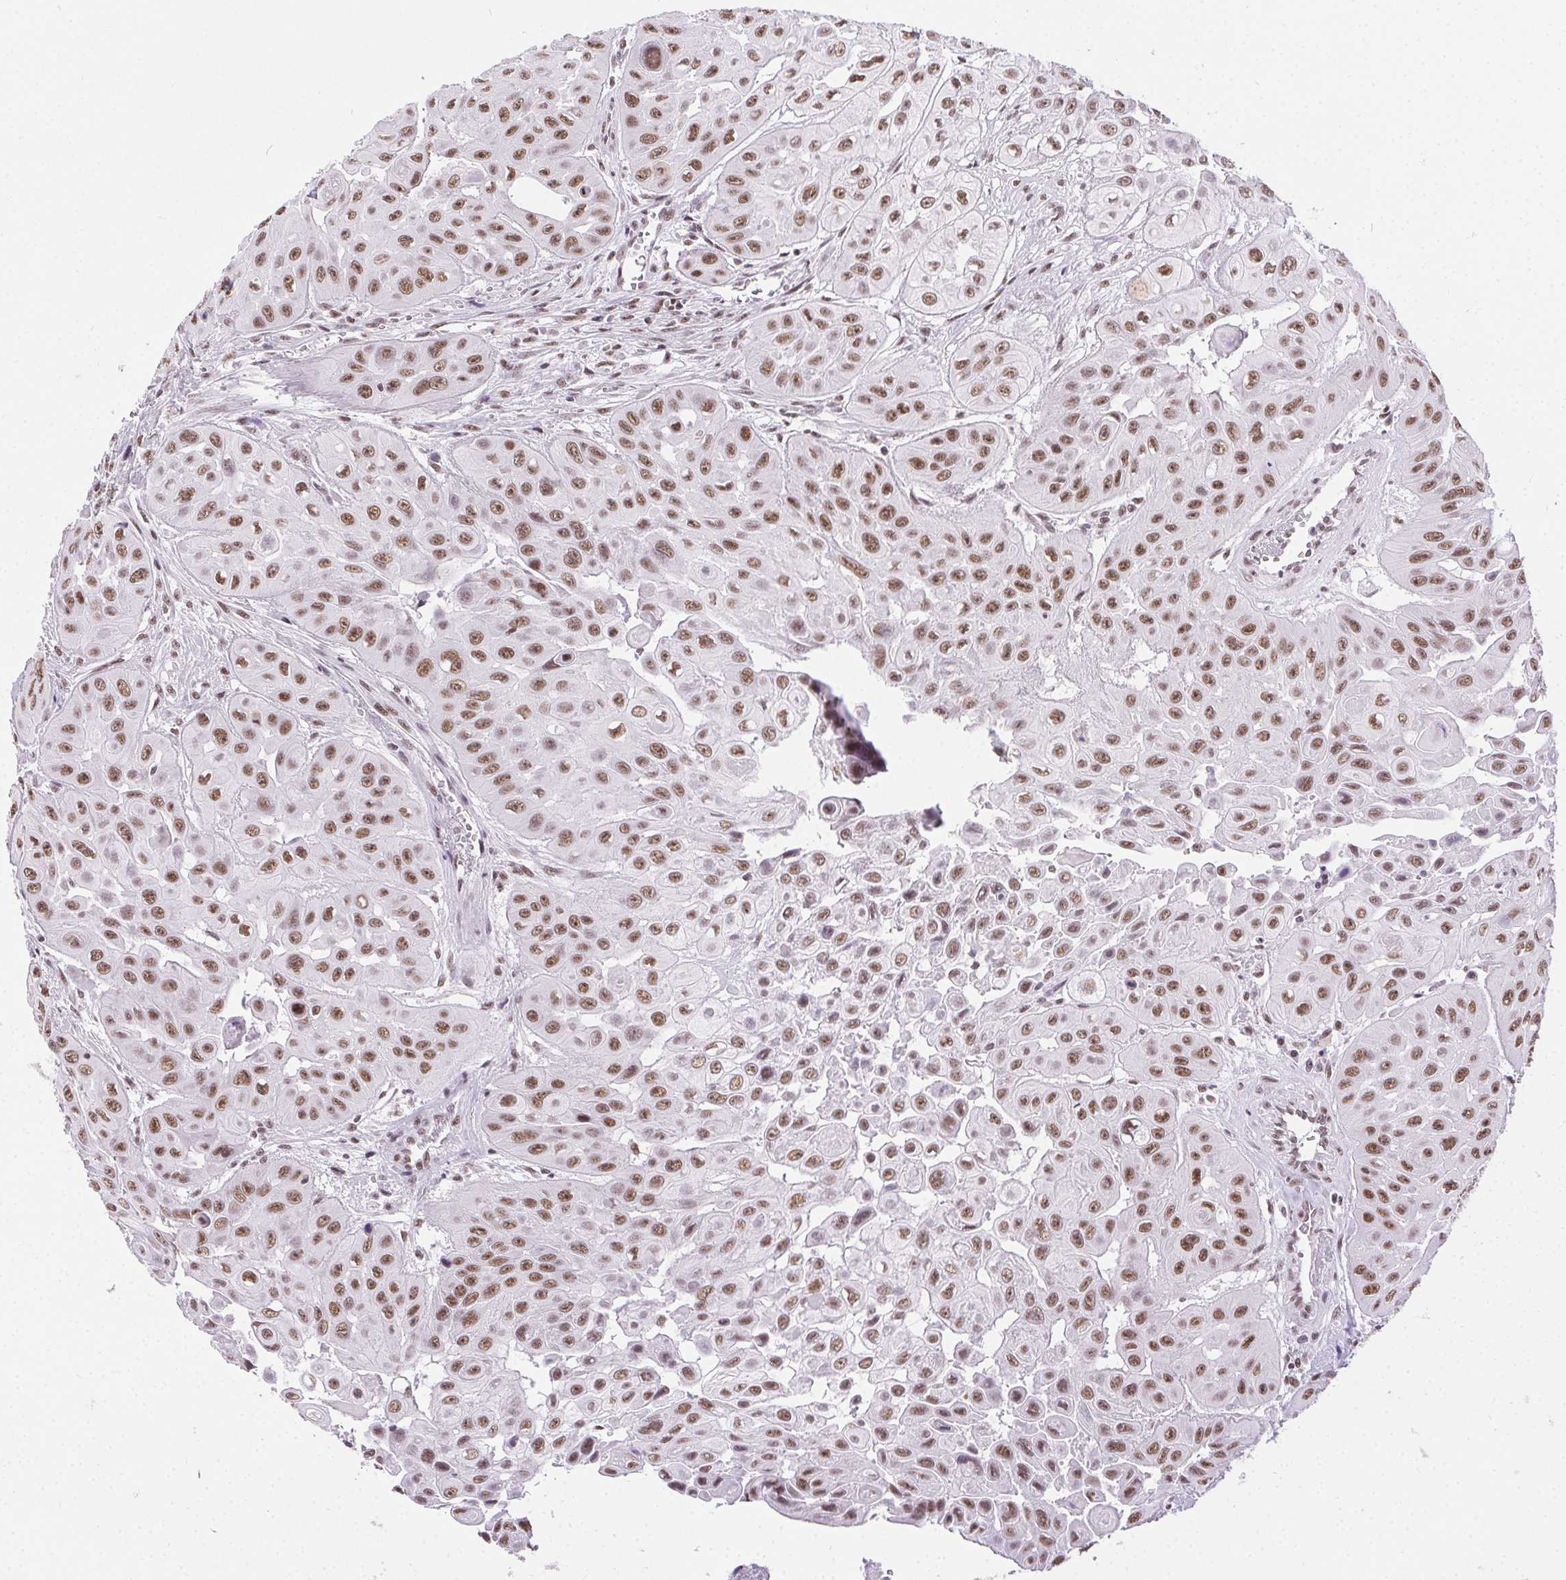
{"staining": {"intensity": "moderate", "quantity": ">75%", "location": "nuclear"}, "tissue": "head and neck cancer", "cell_type": "Tumor cells", "image_type": "cancer", "snomed": [{"axis": "morphology", "description": "Adenocarcinoma, NOS"}, {"axis": "topography", "description": "Head-Neck"}], "caption": "Immunohistochemical staining of human head and neck cancer reveals medium levels of moderate nuclear protein positivity in about >75% of tumor cells.", "gene": "TRA2B", "patient": {"sex": "male", "age": 73}}